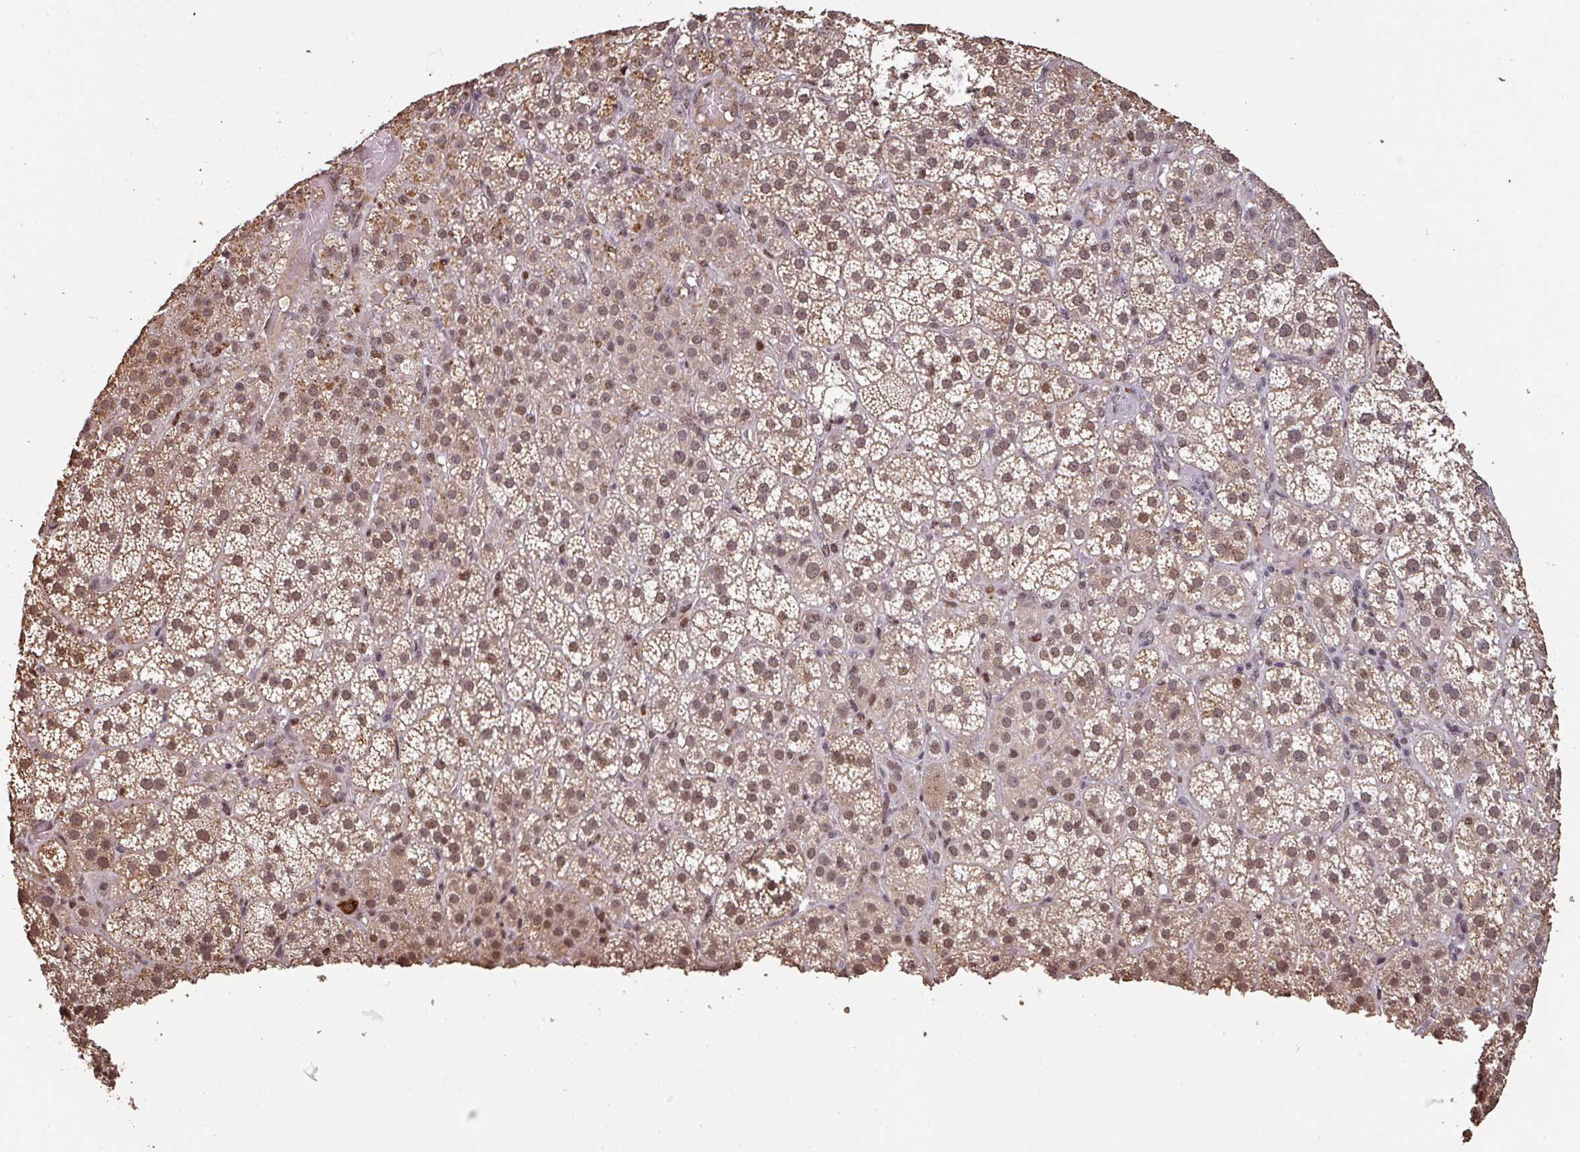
{"staining": {"intensity": "moderate", "quantity": ">75%", "location": "cytoplasmic/membranous,nuclear"}, "tissue": "adrenal gland", "cell_type": "Glandular cells", "image_type": "normal", "snomed": [{"axis": "morphology", "description": "Normal tissue, NOS"}, {"axis": "topography", "description": "Adrenal gland"}], "caption": "High-power microscopy captured an IHC photomicrograph of benign adrenal gland, revealing moderate cytoplasmic/membranous,nuclear positivity in approximately >75% of glandular cells. (Brightfield microscopy of DAB IHC at high magnification).", "gene": "POLD1", "patient": {"sex": "female", "age": 60}}